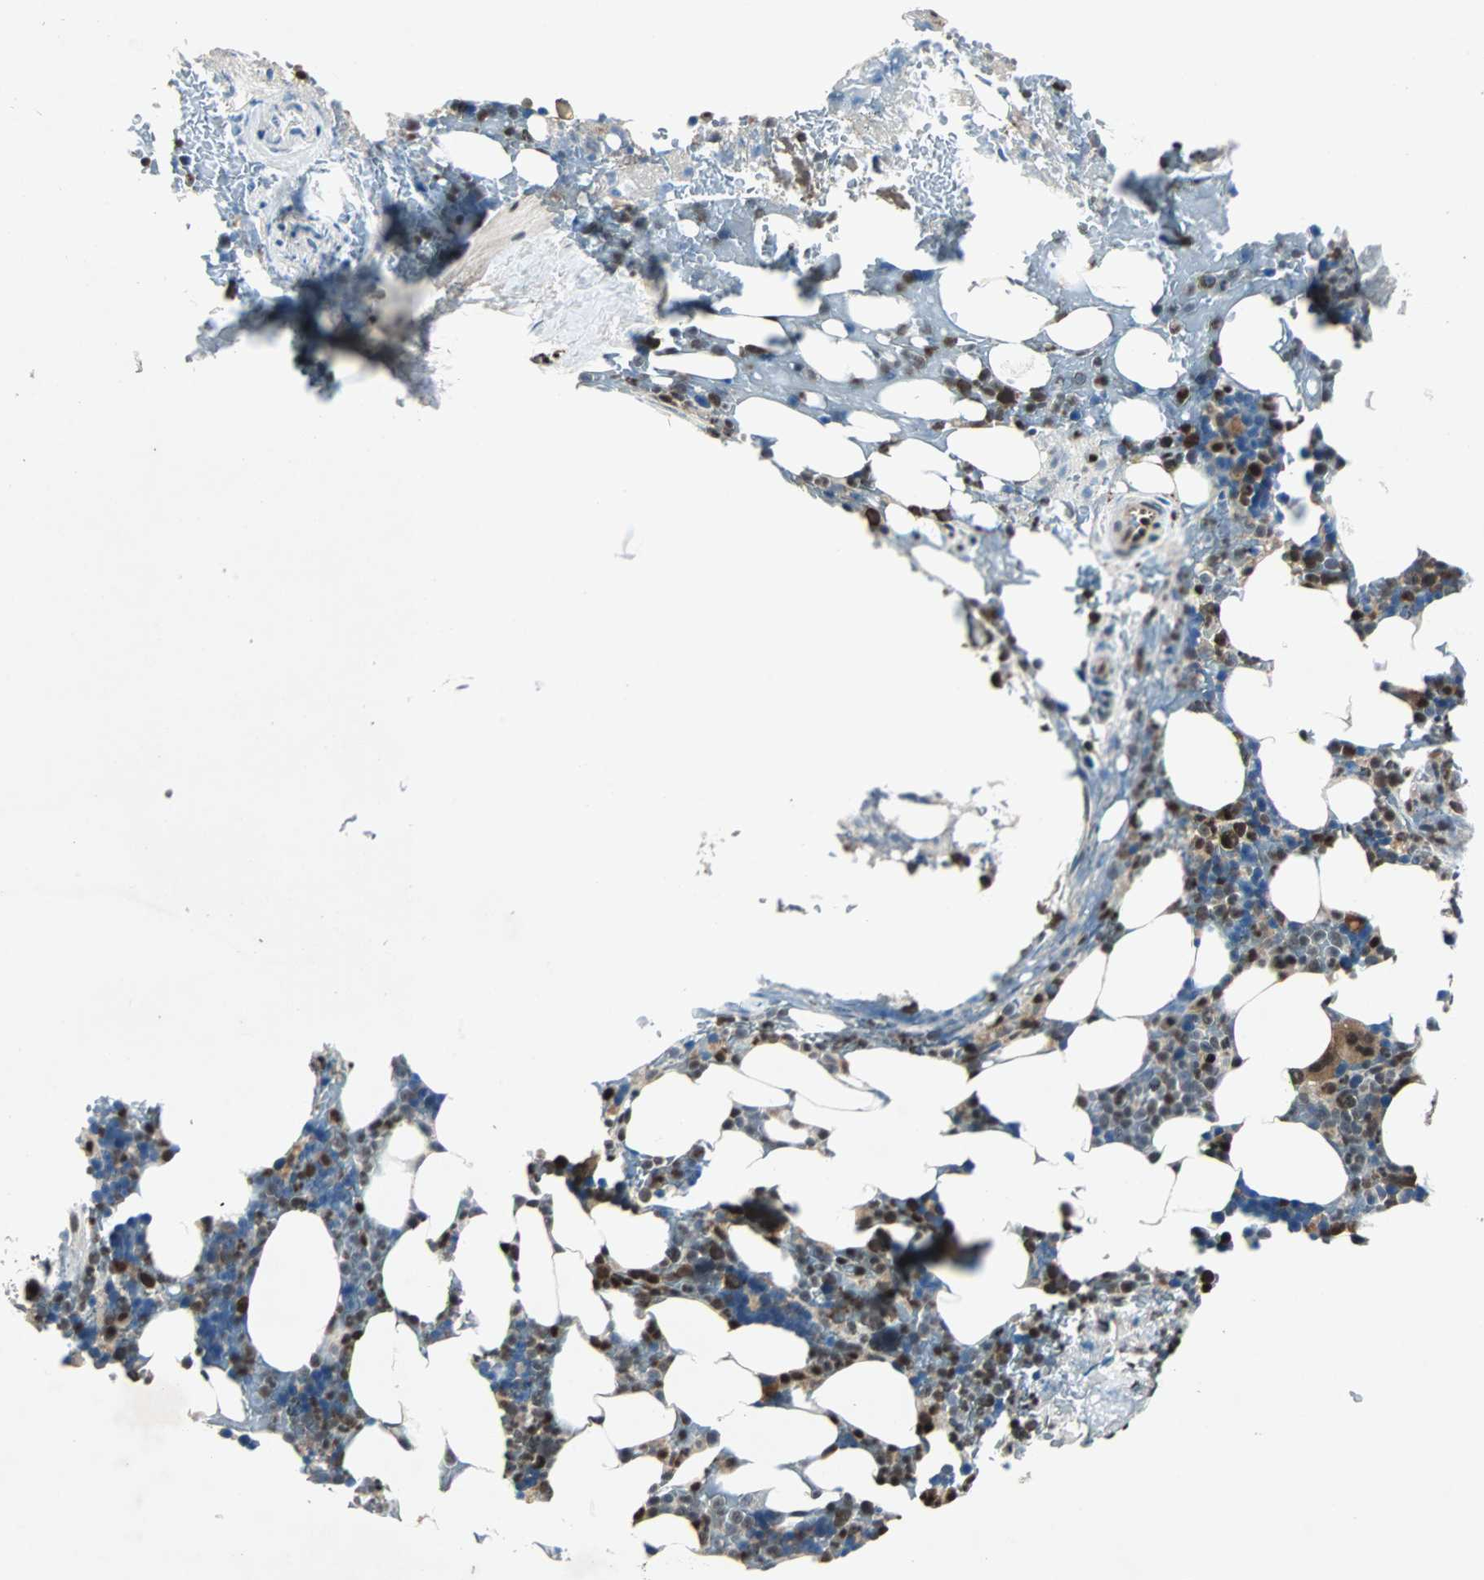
{"staining": {"intensity": "strong", "quantity": "25%-75%", "location": "cytoplasmic/membranous,nuclear"}, "tissue": "bone marrow", "cell_type": "Hematopoietic cells", "image_type": "normal", "snomed": [{"axis": "morphology", "description": "Normal tissue, NOS"}, {"axis": "topography", "description": "Bone marrow"}], "caption": "Protein staining displays strong cytoplasmic/membranous,nuclear positivity in approximately 25%-75% of hematopoietic cells in unremarkable bone marrow. Immunohistochemistry (ihc) stains the protein of interest in brown and the nuclei are stained blue.", "gene": "ACLY", "patient": {"sex": "female", "age": 73}}